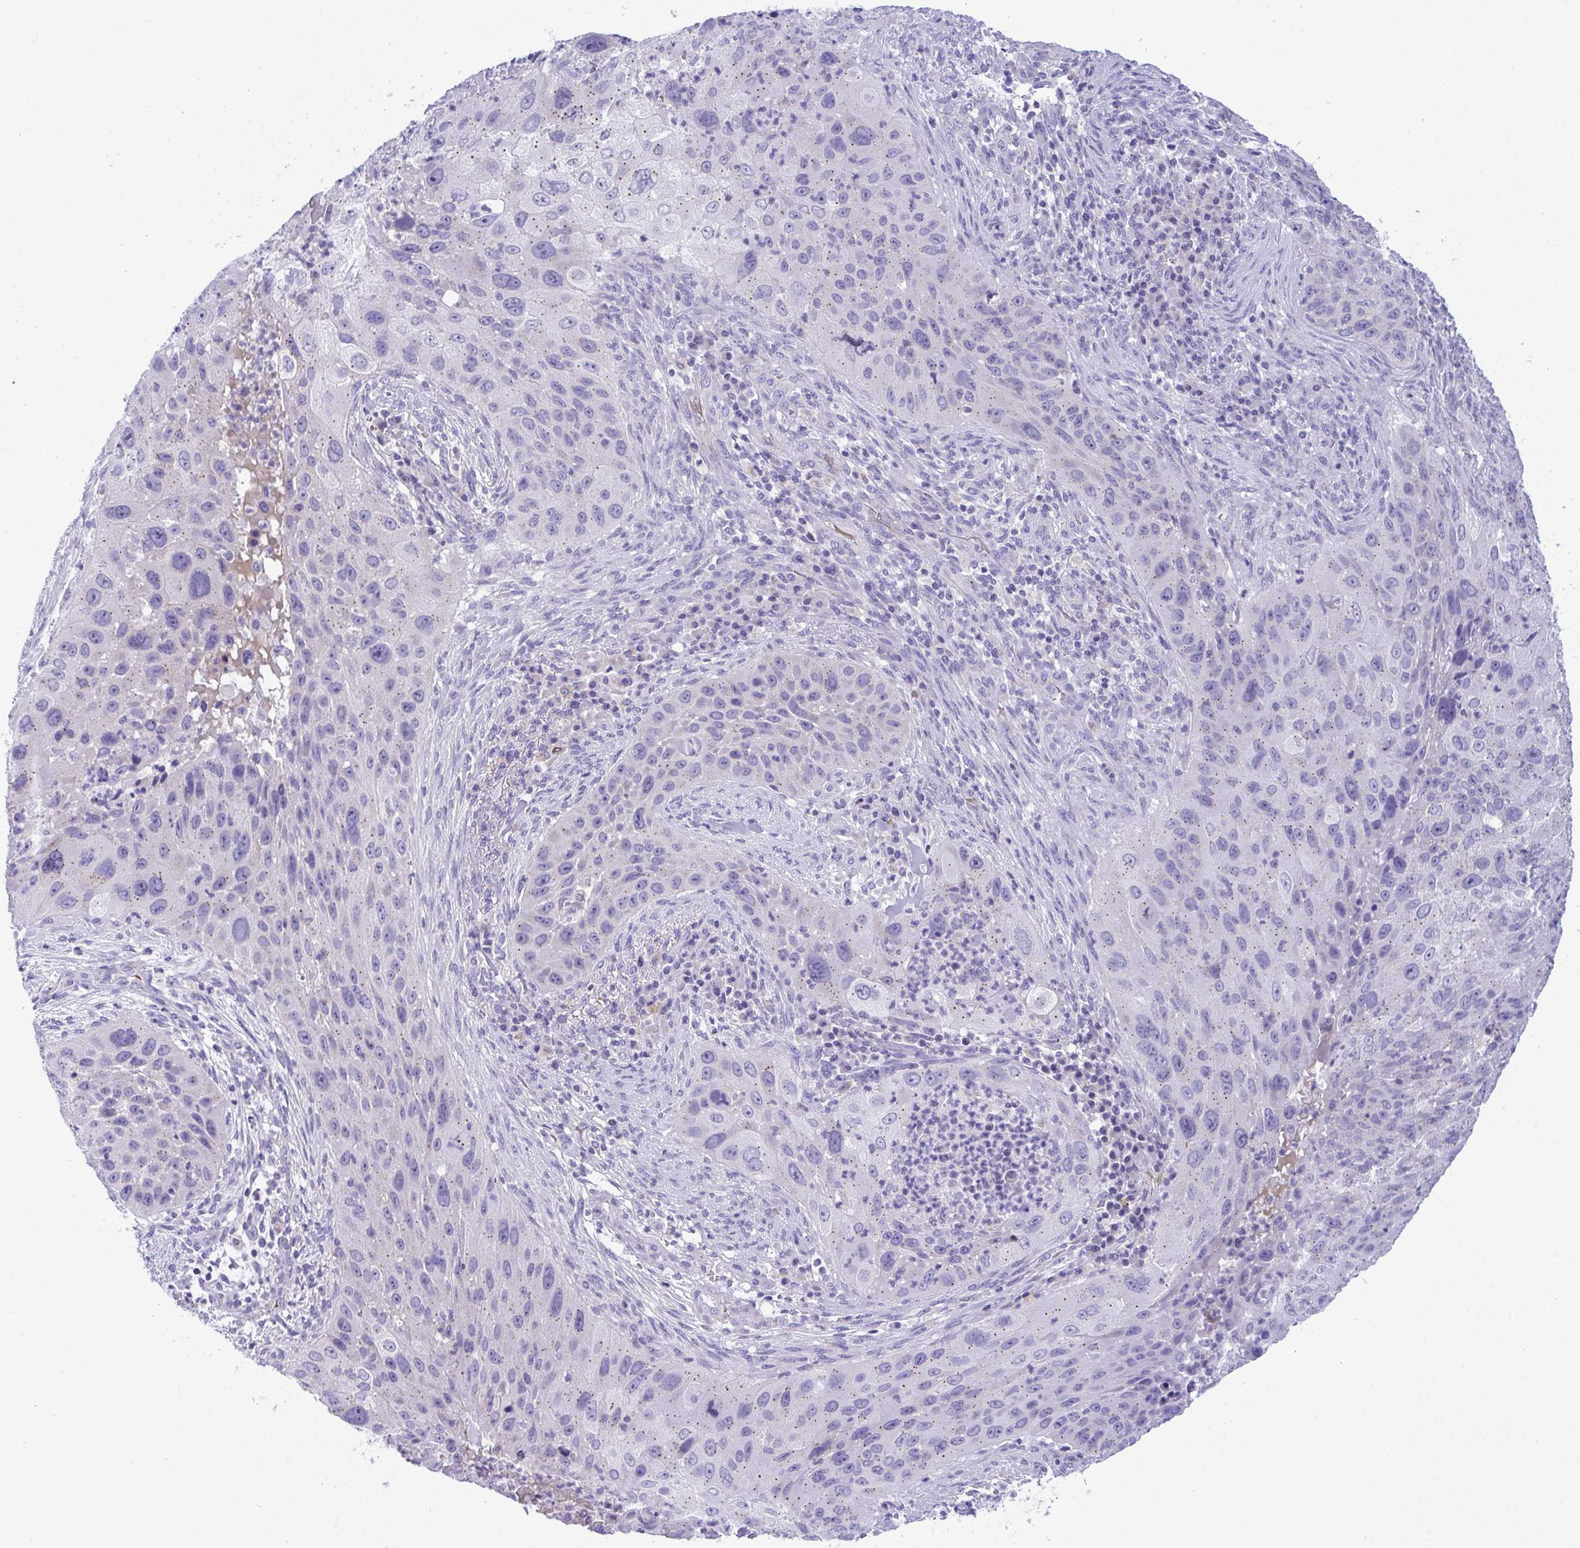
{"staining": {"intensity": "negative", "quantity": "none", "location": "none"}, "tissue": "lung cancer", "cell_type": "Tumor cells", "image_type": "cancer", "snomed": [{"axis": "morphology", "description": "Squamous cell carcinoma, NOS"}, {"axis": "topography", "description": "Lung"}], "caption": "Tumor cells are negative for protein expression in human lung squamous cell carcinoma. (DAB (3,3'-diaminobenzidine) IHC, high magnification).", "gene": "PLA2G12B", "patient": {"sex": "male", "age": 63}}